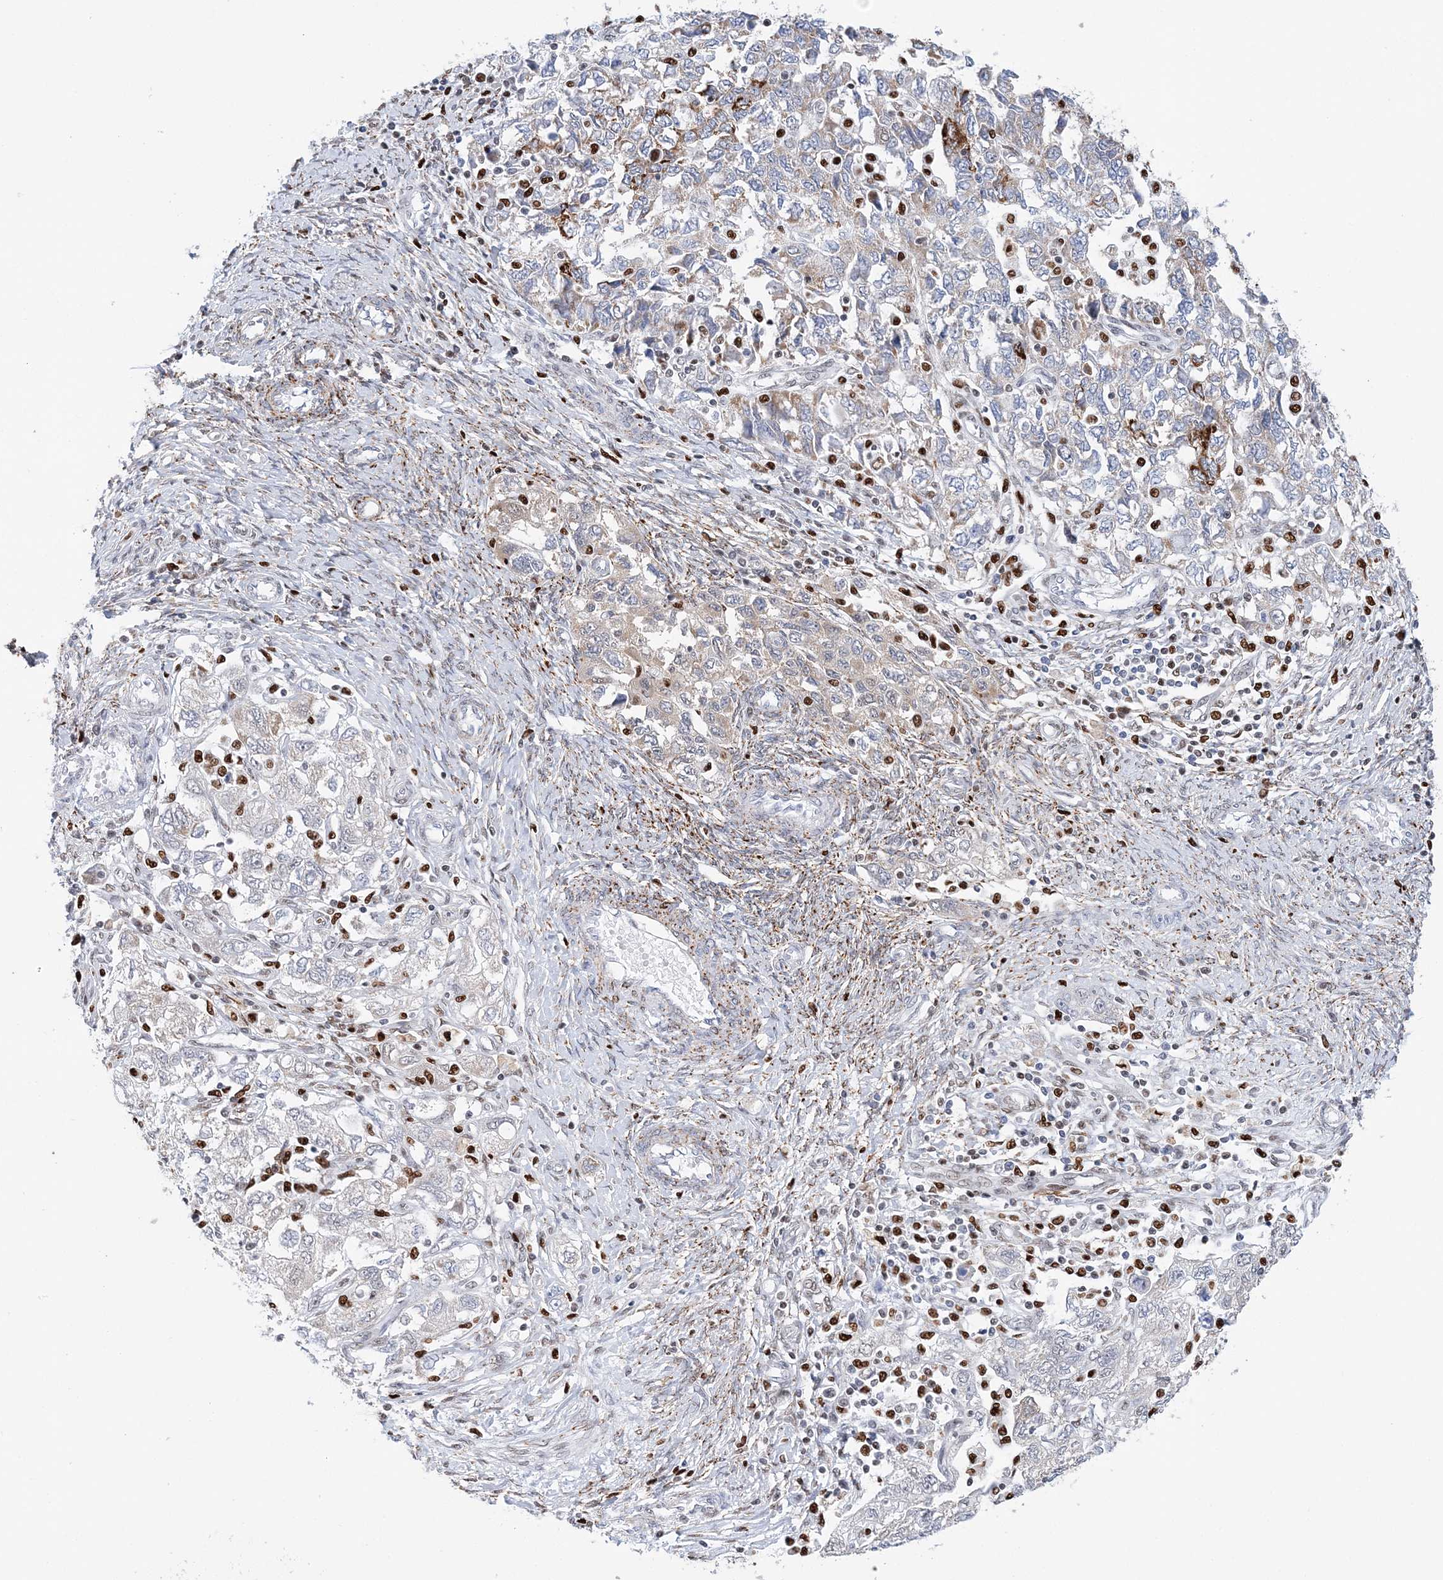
{"staining": {"intensity": "weak", "quantity": "<25%", "location": "cytoplasmic/membranous"}, "tissue": "ovarian cancer", "cell_type": "Tumor cells", "image_type": "cancer", "snomed": [{"axis": "morphology", "description": "Carcinoma, NOS"}, {"axis": "morphology", "description": "Cystadenocarcinoma, serous, NOS"}, {"axis": "topography", "description": "Ovary"}], "caption": "This is a micrograph of immunohistochemistry (IHC) staining of ovarian cancer (carcinoma), which shows no positivity in tumor cells.", "gene": "NIT2", "patient": {"sex": "female", "age": 69}}